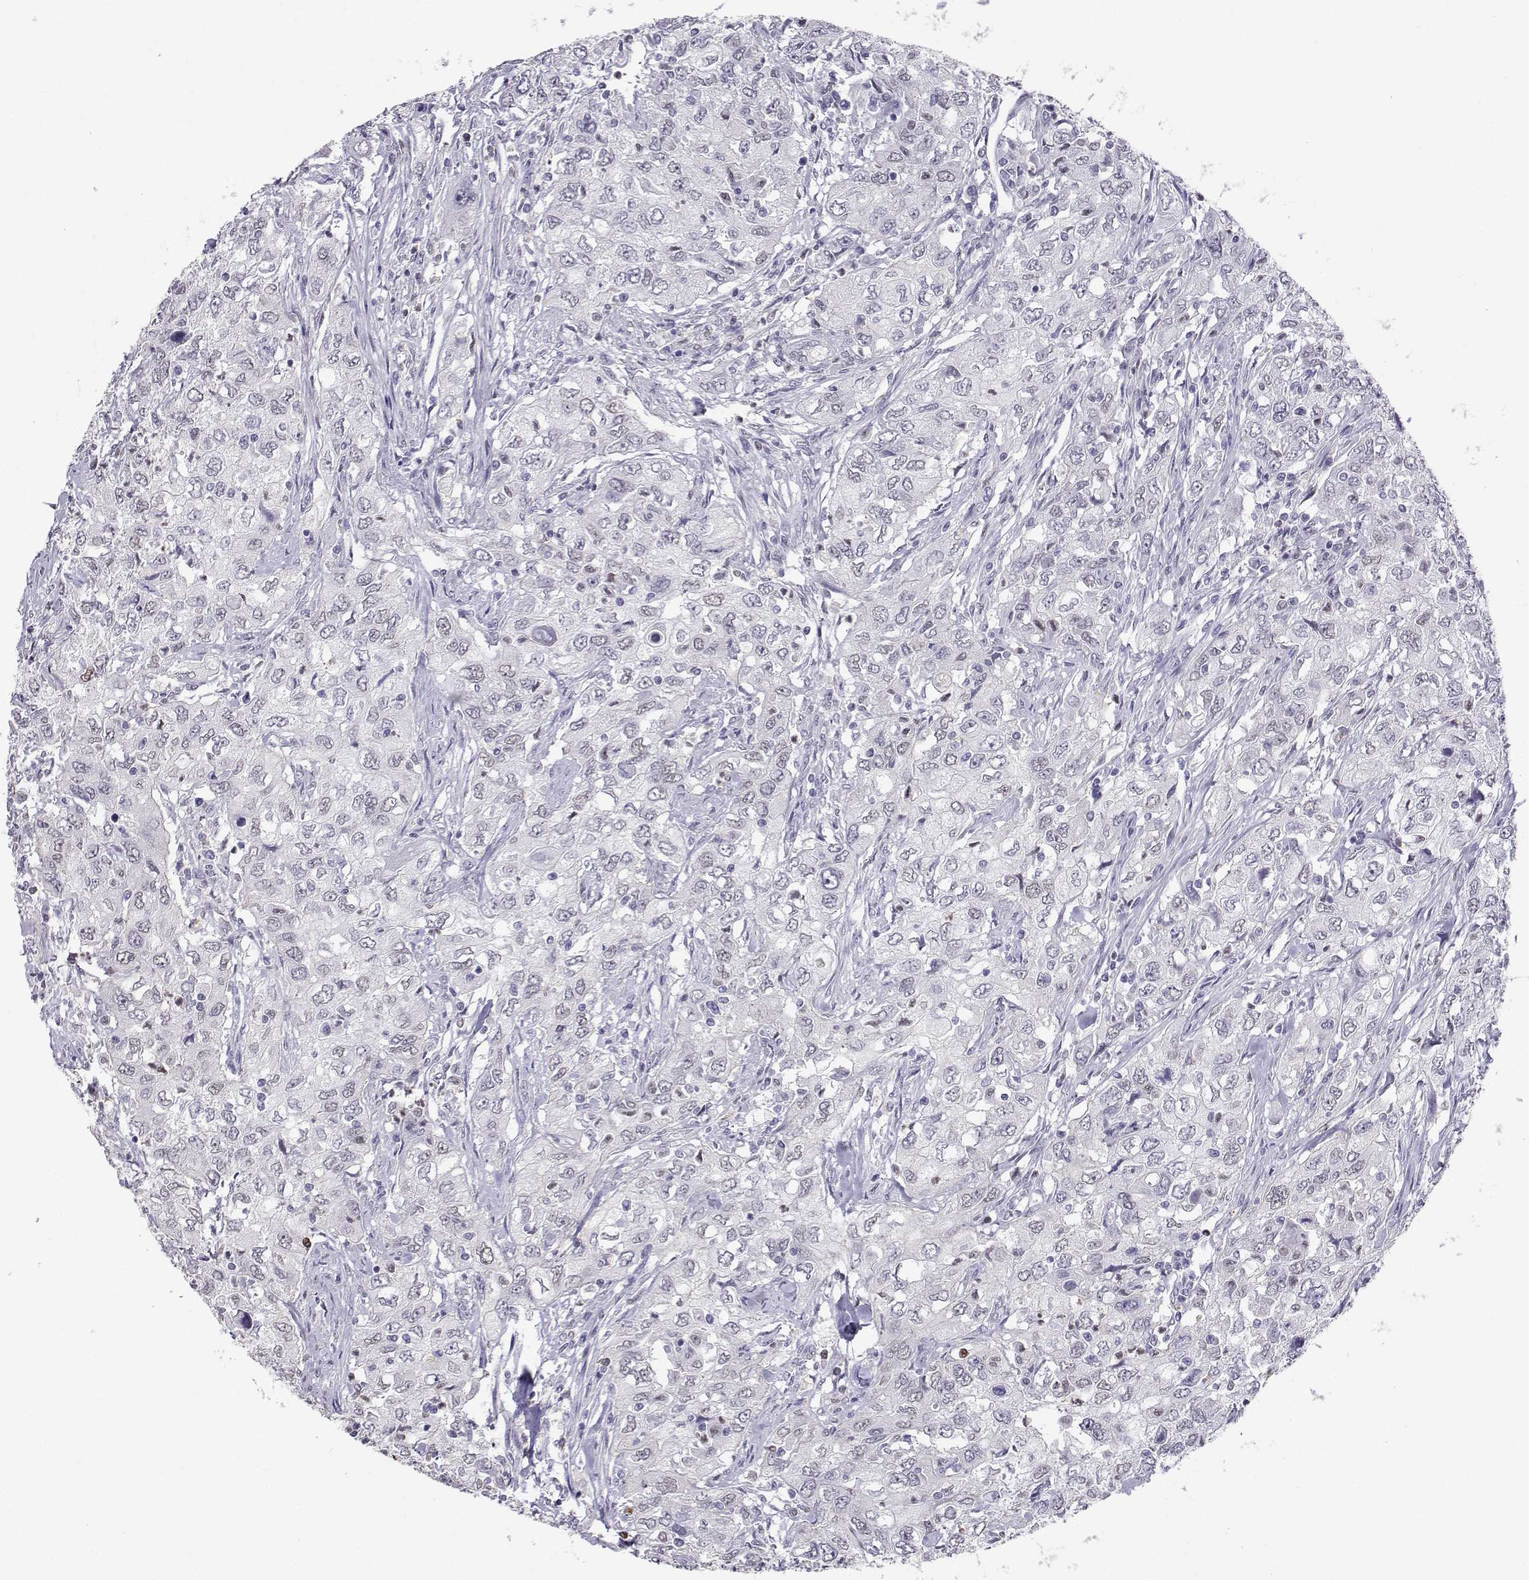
{"staining": {"intensity": "negative", "quantity": "none", "location": "none"}, "tissue": "urothelial cancer", "cell_type": "Tumor cells", "image_type": "cancer", "snomed": [{"axis": "morphology", "description": "Urothelial carcinoma, High grade"}, {"axis": "topography", "description": "Urinary bladder"}], "caption": "This photomicrograph is of urothelial cancer stained with IHC to label a protein in brown with the nuclei are counter-stained blue. There is no expression in tumor cells. The staining was performed using DAB (3,3'-diaminobenzidine) to visualize the protein expression in brown, while the nuclei were stained in blue with hematoxylin (Magnification: 20x).", "gene": "TEDC2", "patient": {"sex": "male", "age": 76}}